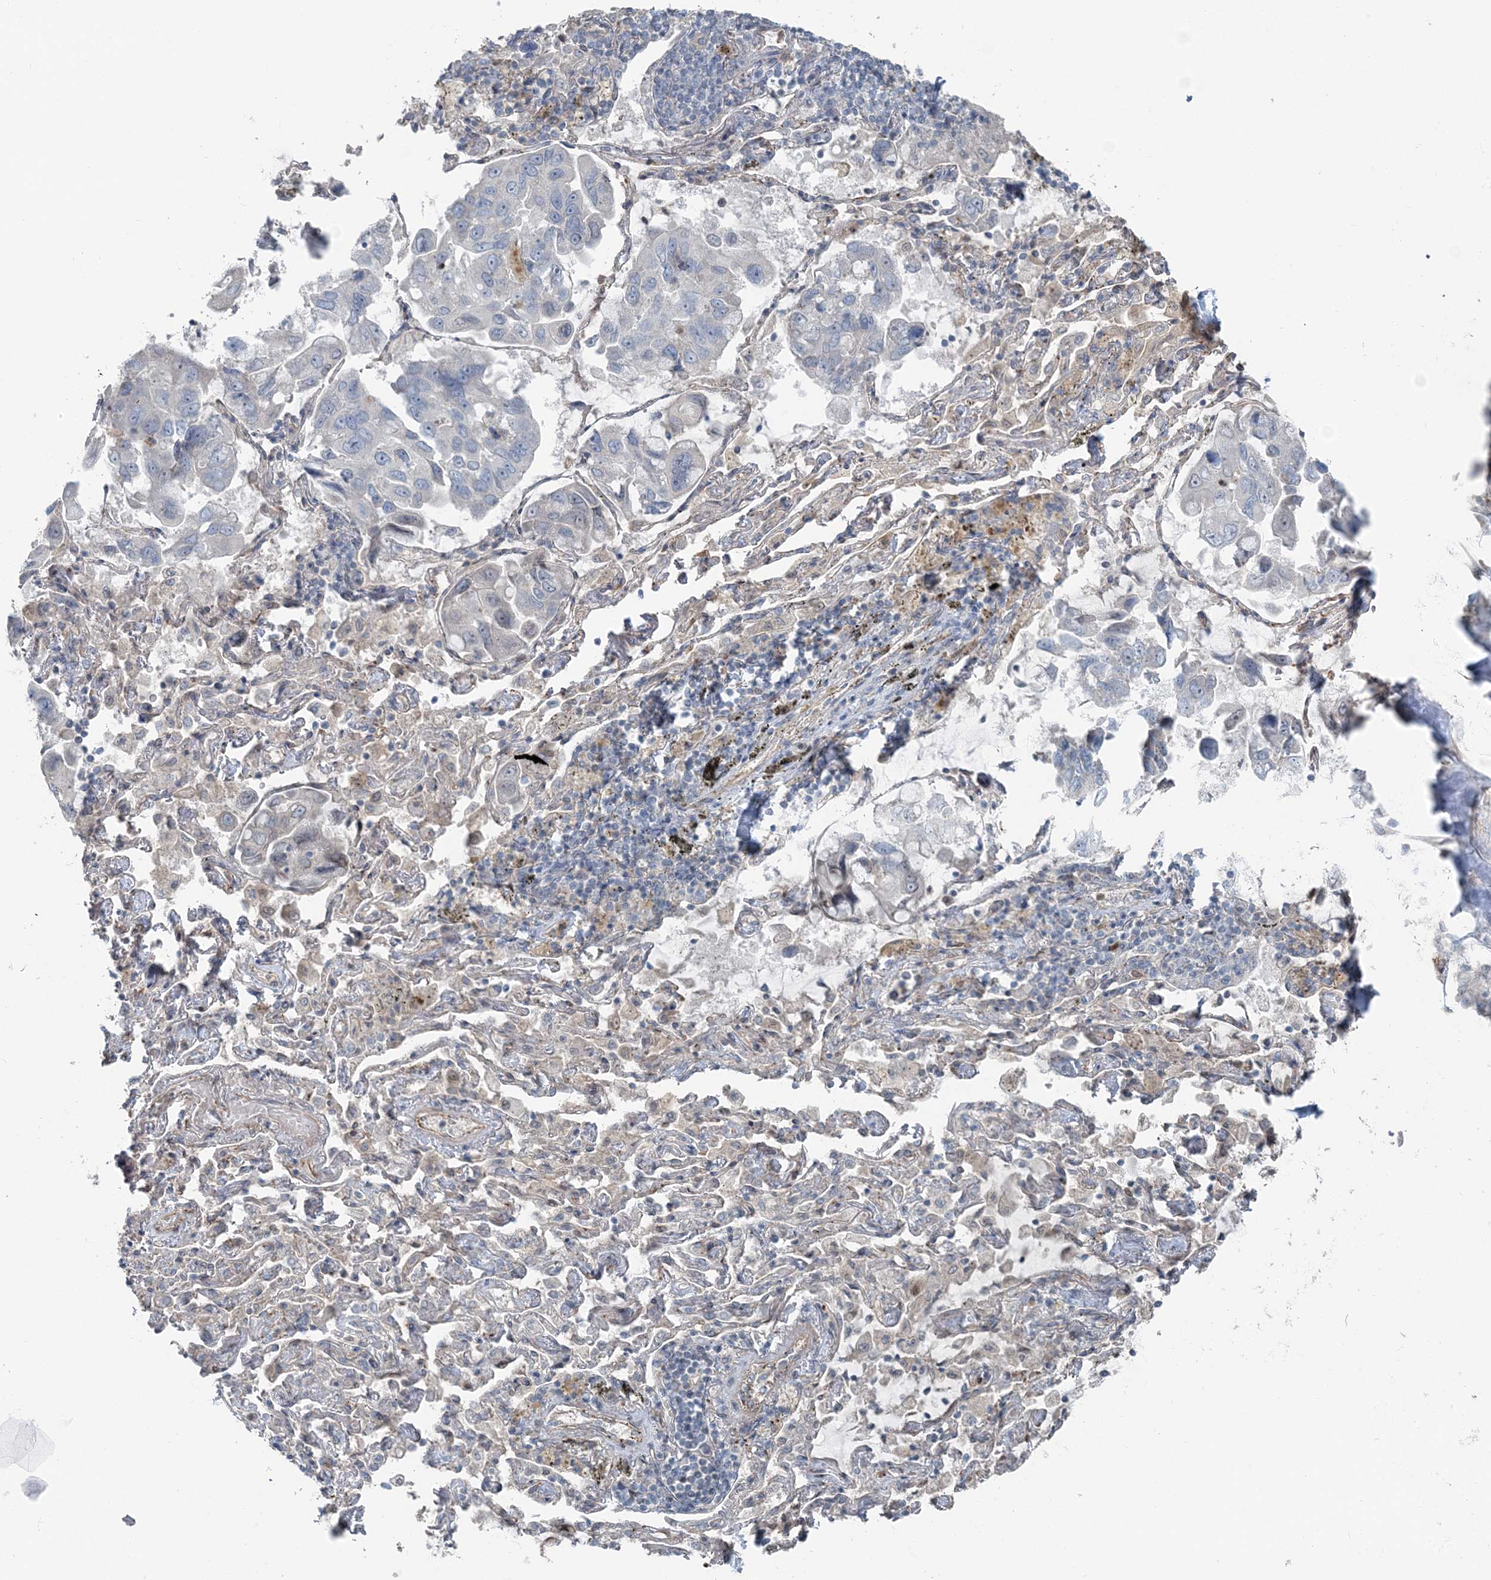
{"staining": {"intensity": "negative", "quantity": "none", "location": "none"}, "tissue": "lung cancer", "cell_type": "Tumor cells", "image_type": "cancer", "snomed": [{"axis": "morphology", "description": "Adenocarcinoma, NOS"}, {"axis": "topography", "description": "Lung"}], "caption": "Tumor cells show no significant expression in lung cancer. (DAB immunohistochemistry (IHC), high magnification).", "gene": "FBXL17", "patient": {"sex": "male", "age": 64}}